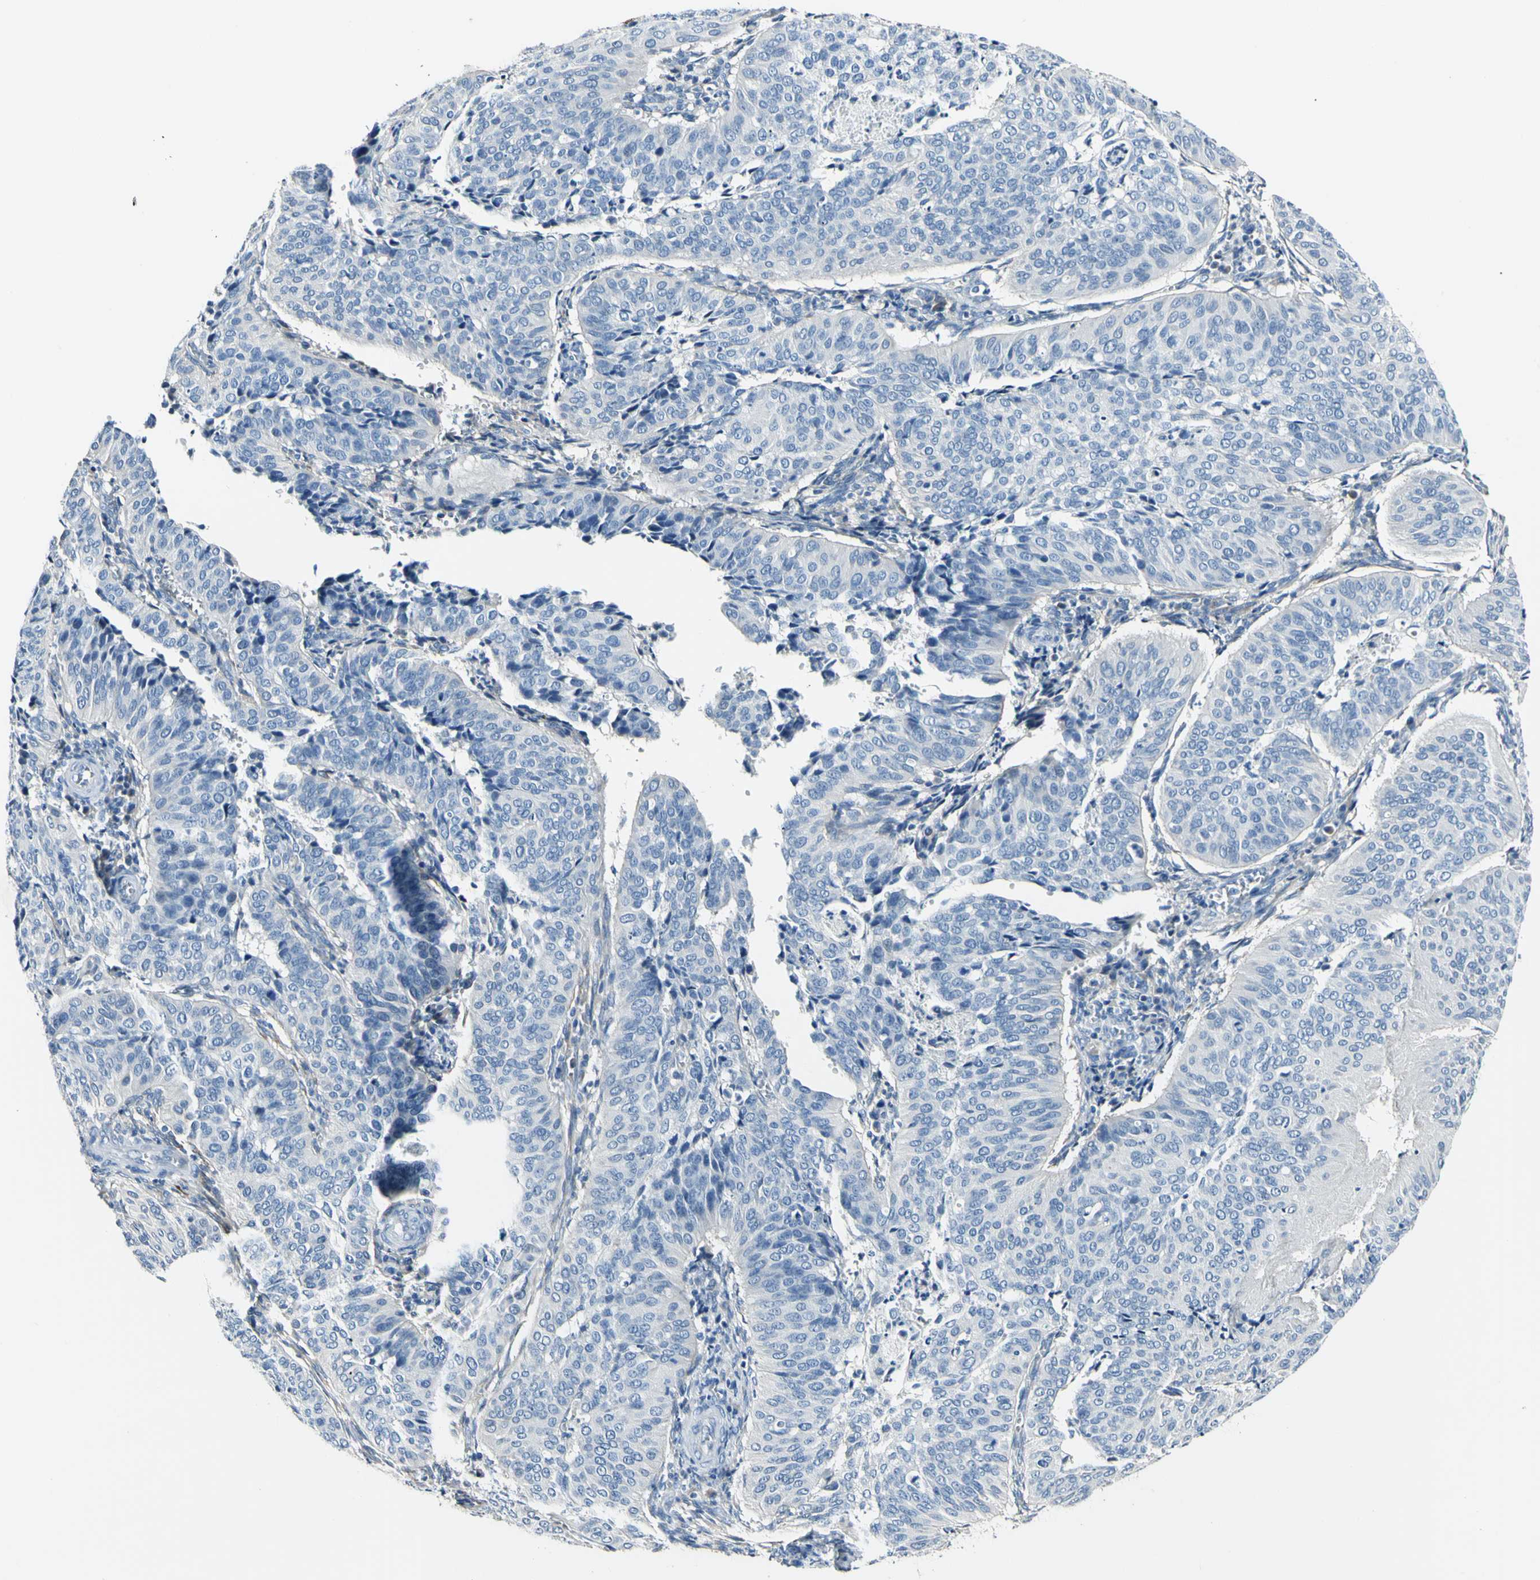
{"staining": {"intensity": "negative", "quantity": "none", "location": "none"}, "tissue": "cervical cancer", "cell_type": "Tumor cells", "image_type": "cancer", "snomed": [{"axis": "morphology", "description": "Normal tissue, NOS"}, {"axis": "morphology", "description": "Squamous cell carcinoma, NOS"}, {"axis": "topography", "description": "Cervix"}], "caption": "Human cervical cancer stained for a protein using IHC demonstrates no positivity in tumor cells.", "gene": "COL6A3", "patient": {"sex": "female", "age": 39}}